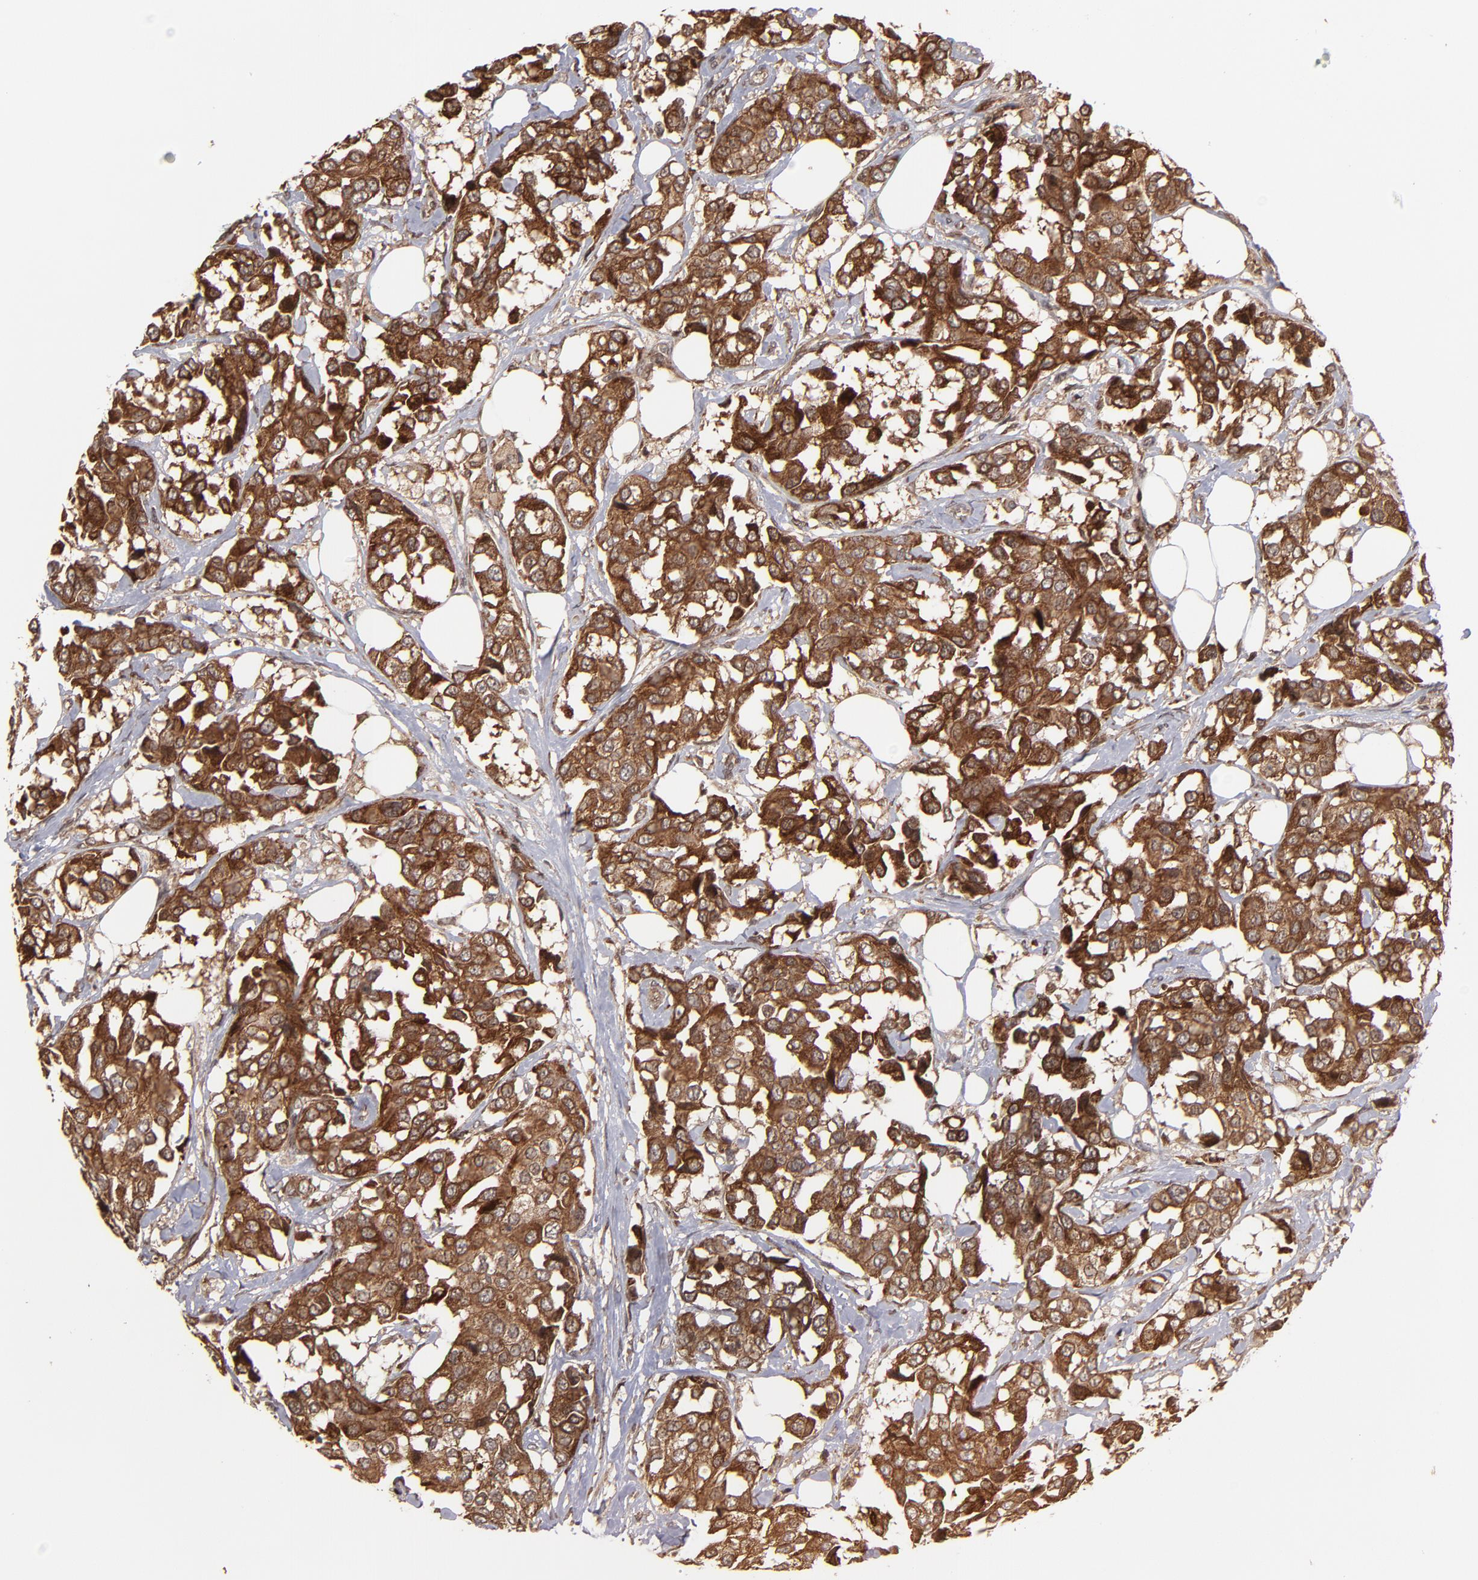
{"staining": {"intensity": "strong", "quantity": ">75%", "location": "cytoplasmic/membranous"}, "tissue": "breast cancer", "cell_type": "Tumor cells", "image_type": "cancer", "snomed": [{"axis": "morphology", "description": "Duct carcinoma"}, {"axis": "topography", "description": "Breast"}], "caption": "The micrograph shows a brown stain indicating the presence of a protein in the cytoplasmic/membranous of tumor cells in breast cancer.", "gene": "RGS6", "patient": {"sex": "female", "age": 80}}